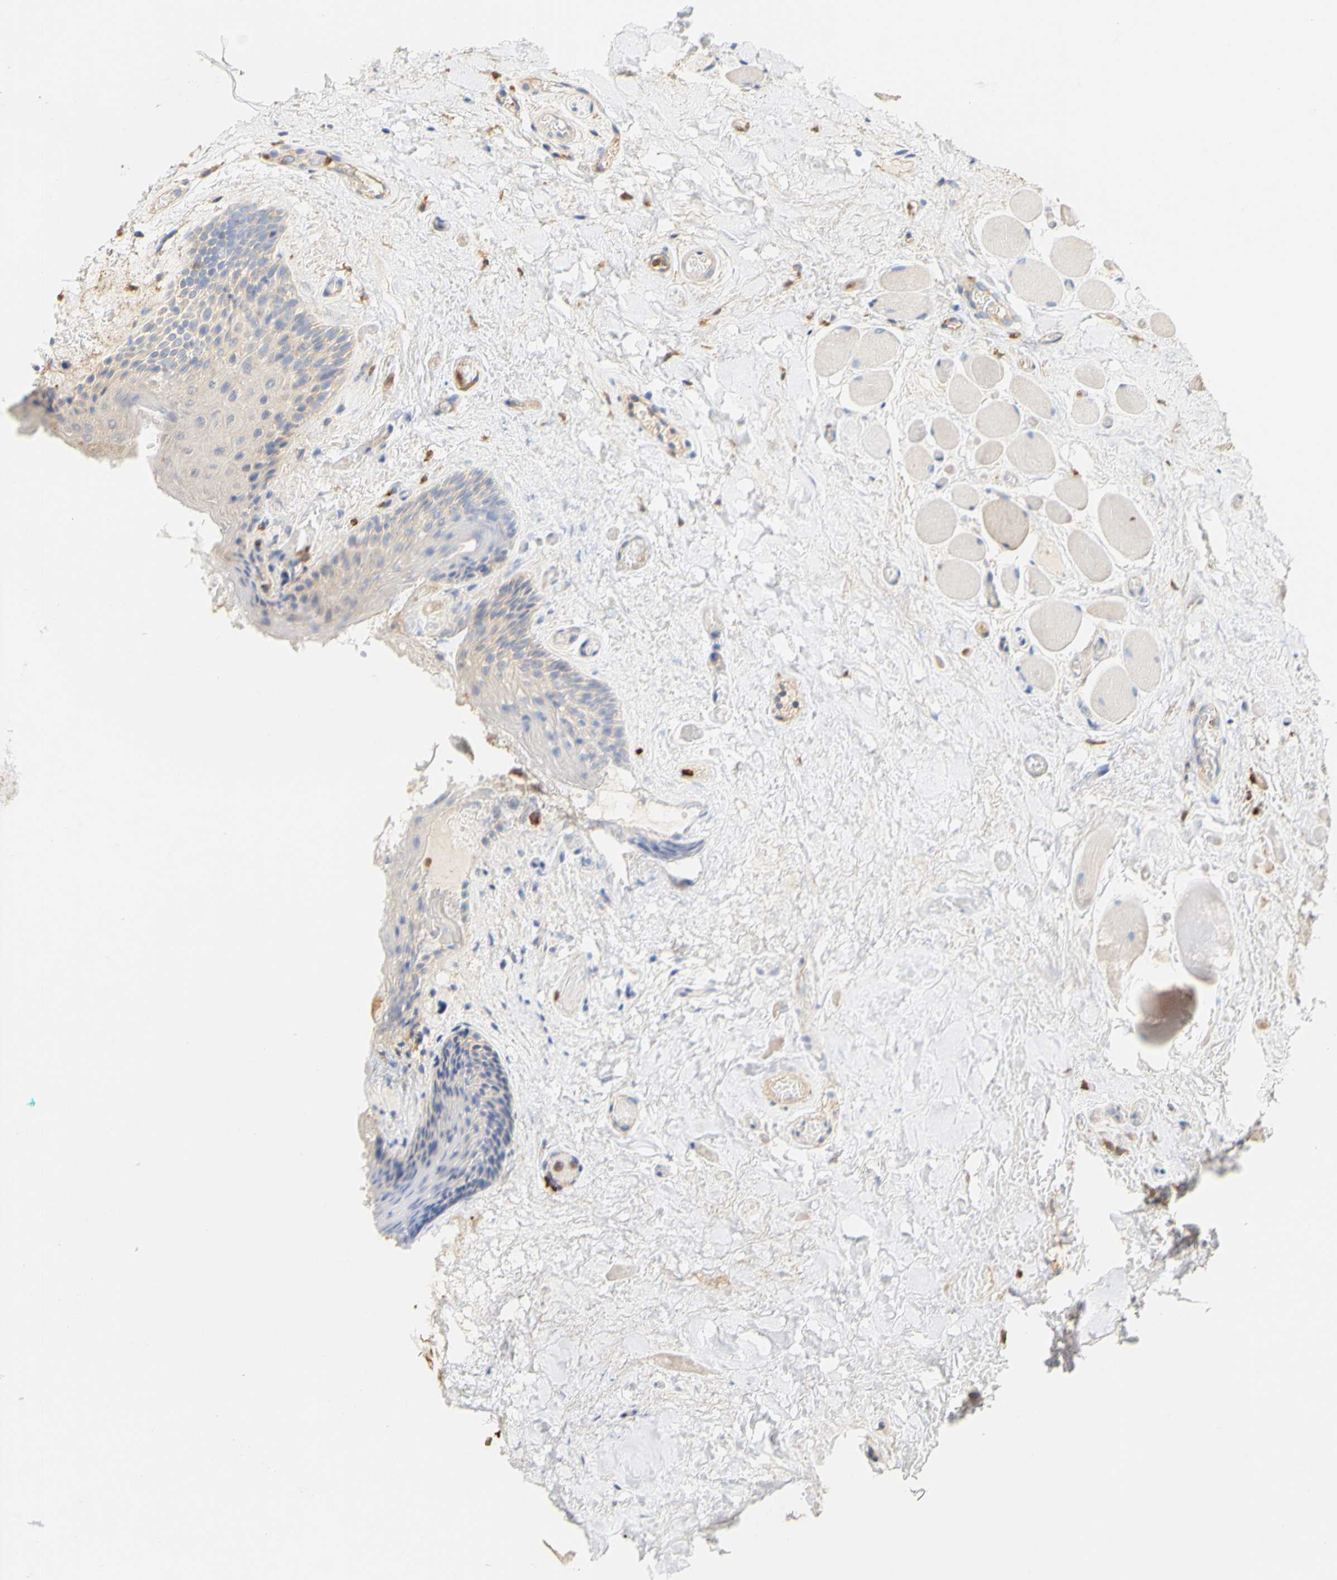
{"staining": {"intensity": "weak", "quantity": "25%-75%", "location": "cytoplasmic/membranous"}, "tissue": "oral mucosa", "cell_type": "Squamous epithelial cells", "image_type": "normal", "snomed": [{"axis": "morphology", "description": "Normal tissue, NOS"}, {"axis": "morphology", "description": "Squamous cell carcinoma, NOS"}, {"axis": "topography", "description": "Skeletal muscle"}, {"axis": "topography", "description": "Adipose tissue"}, {"axis": "topography", "description": "Vascular tissue"}, {"axis": "topography", "description": "Oral tissue"}, {"axis": "topography", "description": "Peripheral nerve tissue"}, {"axis": "topography", "description": "Head-Neck"}], "caption": "Protein staining exhibits weak cytoplasmic/membranous positivity in about 25%-75% of squamous epithelial cells in unremarkable oral mucosa.", "gene": "PCDH7", "patient": {"sex": "male", "age": 71}}